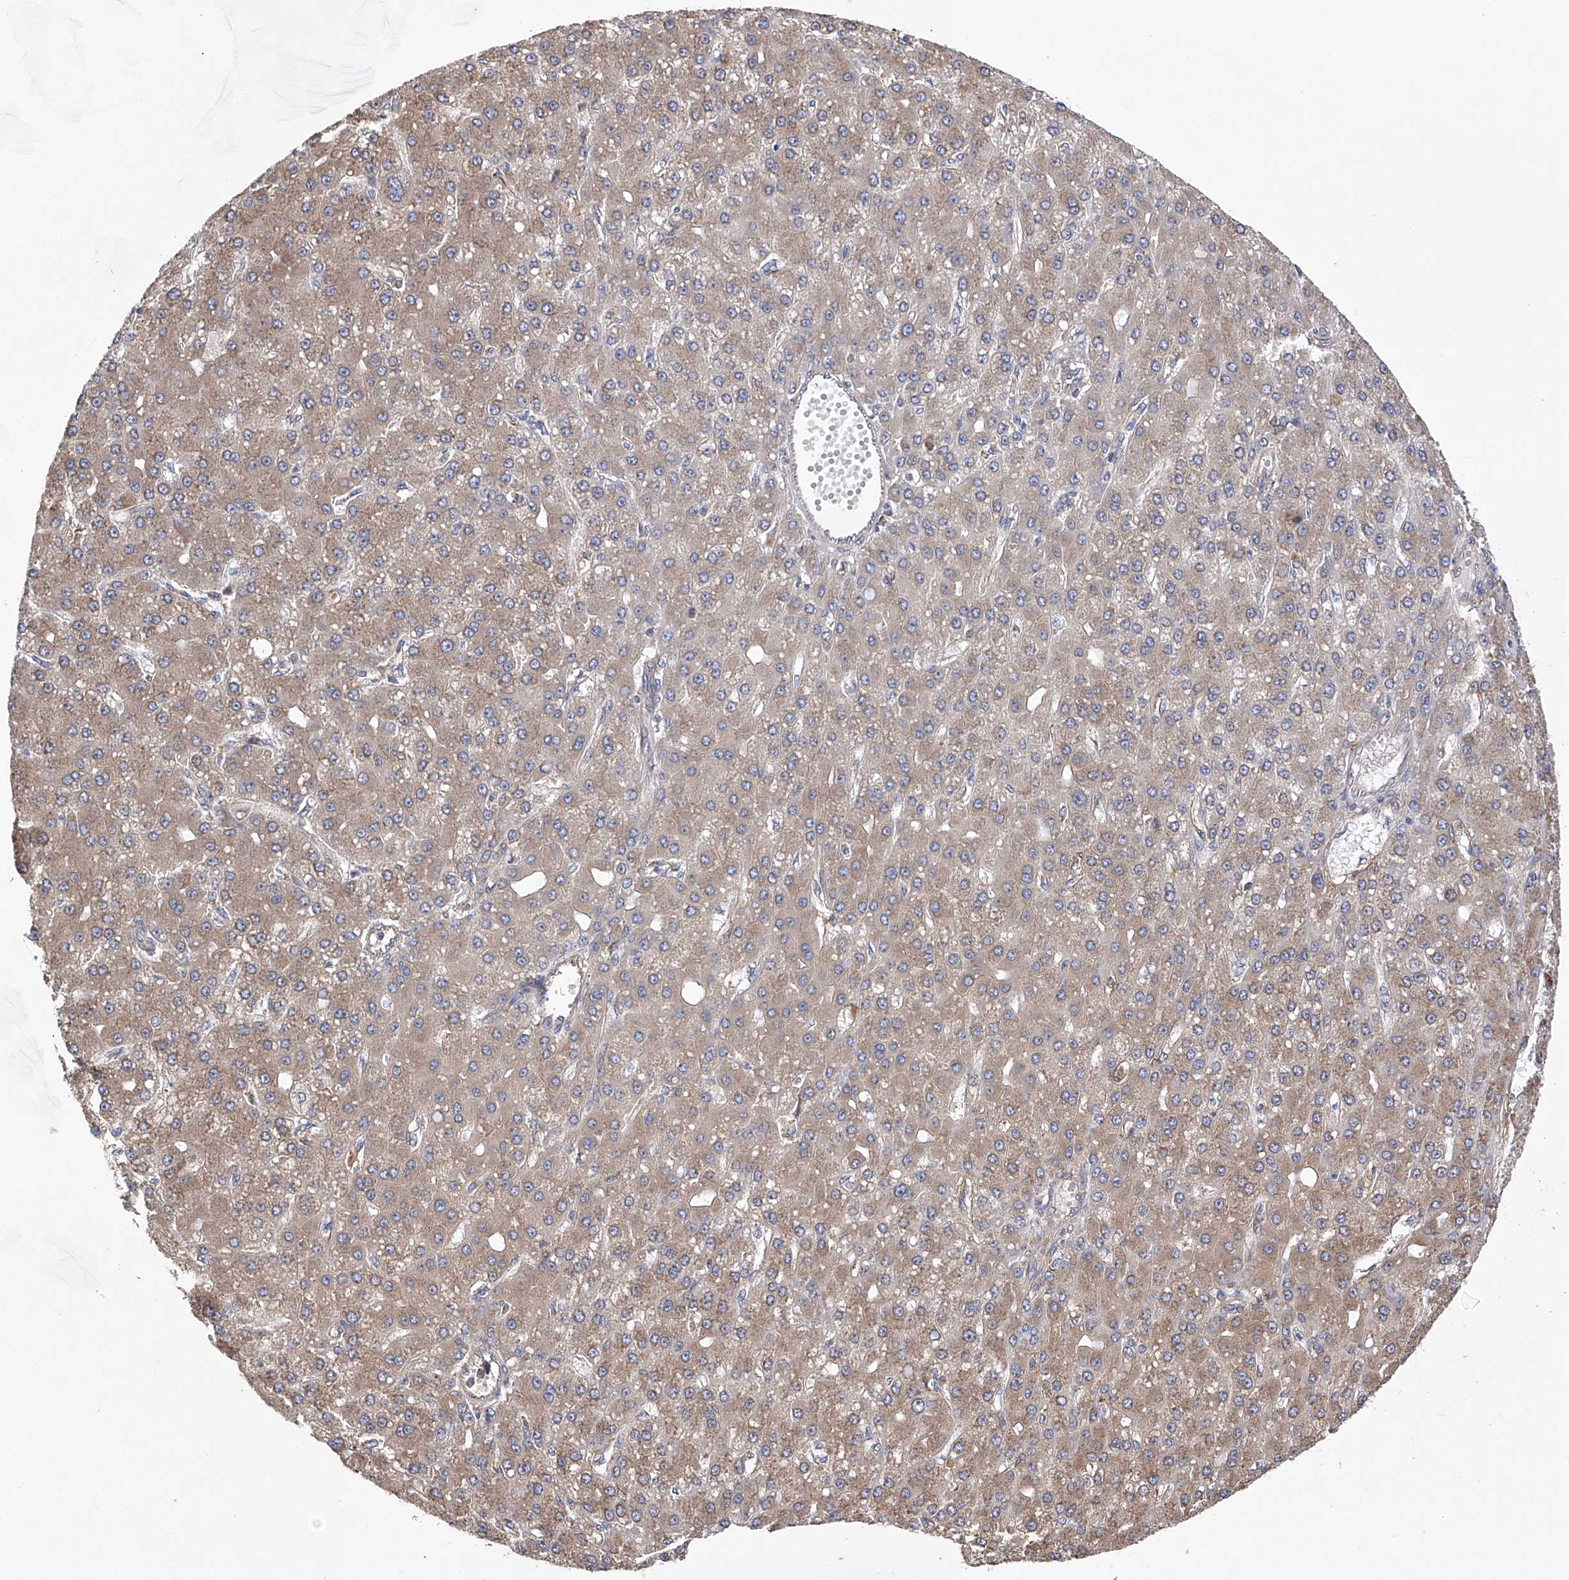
{"staining": {"intensity": "weak", "quantity": ">75%", "location": "cytoplasmic/membranous"}, "tissue": "liver cancer", "cell_type": "Tumor cells", "image_type": "cancer", "snomed": [{"axis": "morphology", "description": "Carcinoma, Hepatocellular, NOS"}, {"axis": "topography", "description": "Liver"}], "caption": "Tumor cells exhibit low levels of weak cytoplasmic/membranous staining in about >75% of cells in liver hepatocellular carcinoma.", "gene": "DNAH8", "patient": {"sex": "male", "age": 67}}